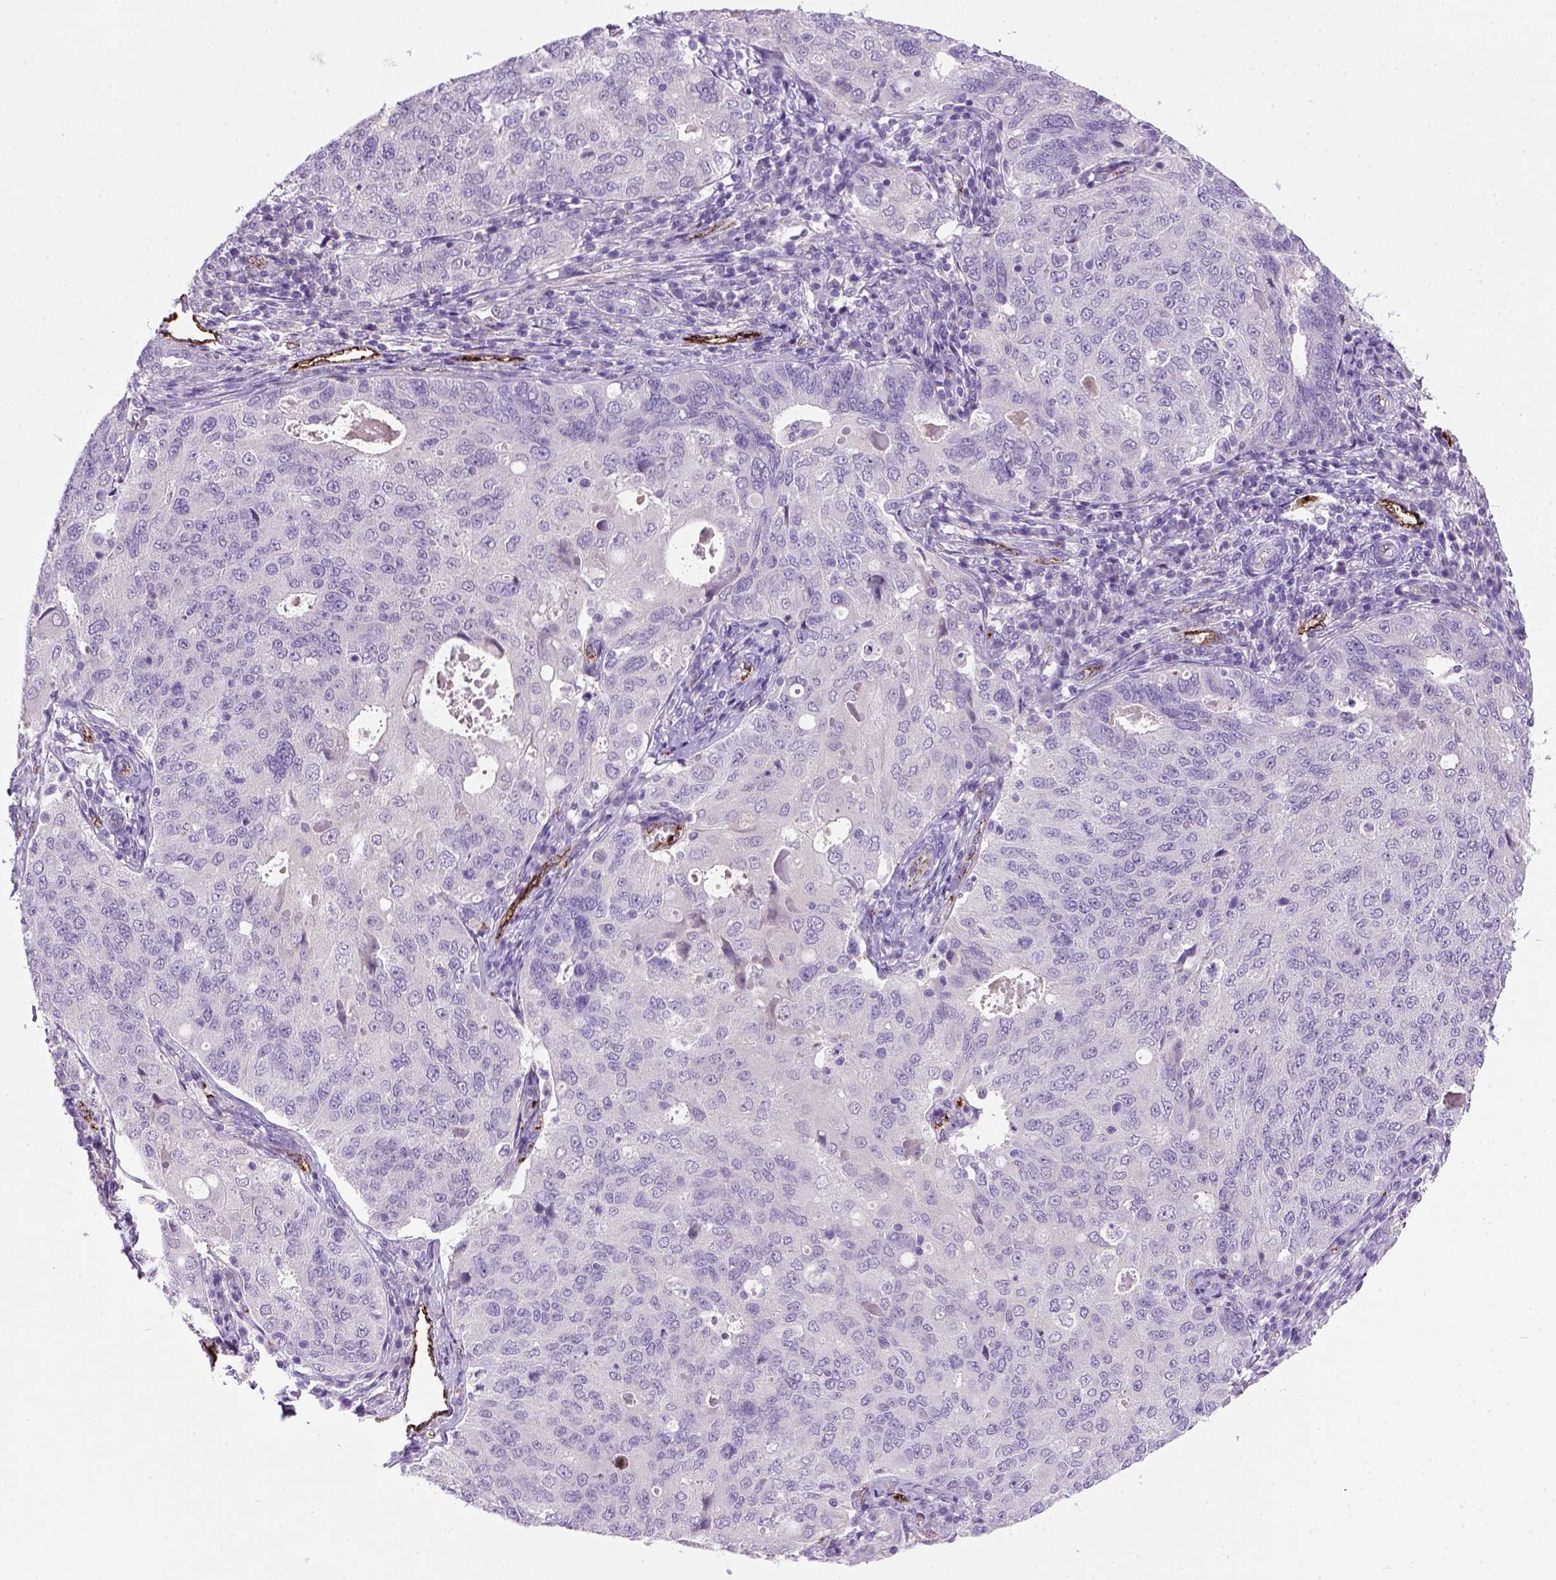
{"staining": {"intensity": "negative", "quantity": "none", "location": "none"}, "tissue": "endometrial cancer", "cell_type": "Tumor cells", "image_type": "cancer", "snomed": [{"axis": "morphology", "description": "Adenocarcinoma, NOS"}, {"axis": "topography", "description": "Endometrium"}], "caption": "Immunohistochemical staining of human endometrial cancer displays no significant expression in tumor cells. (Immunohistochemistry, brightfield microscopy, high magnification).", "gene": "VWF", "patient": {"sex": "female", "age": 43}}